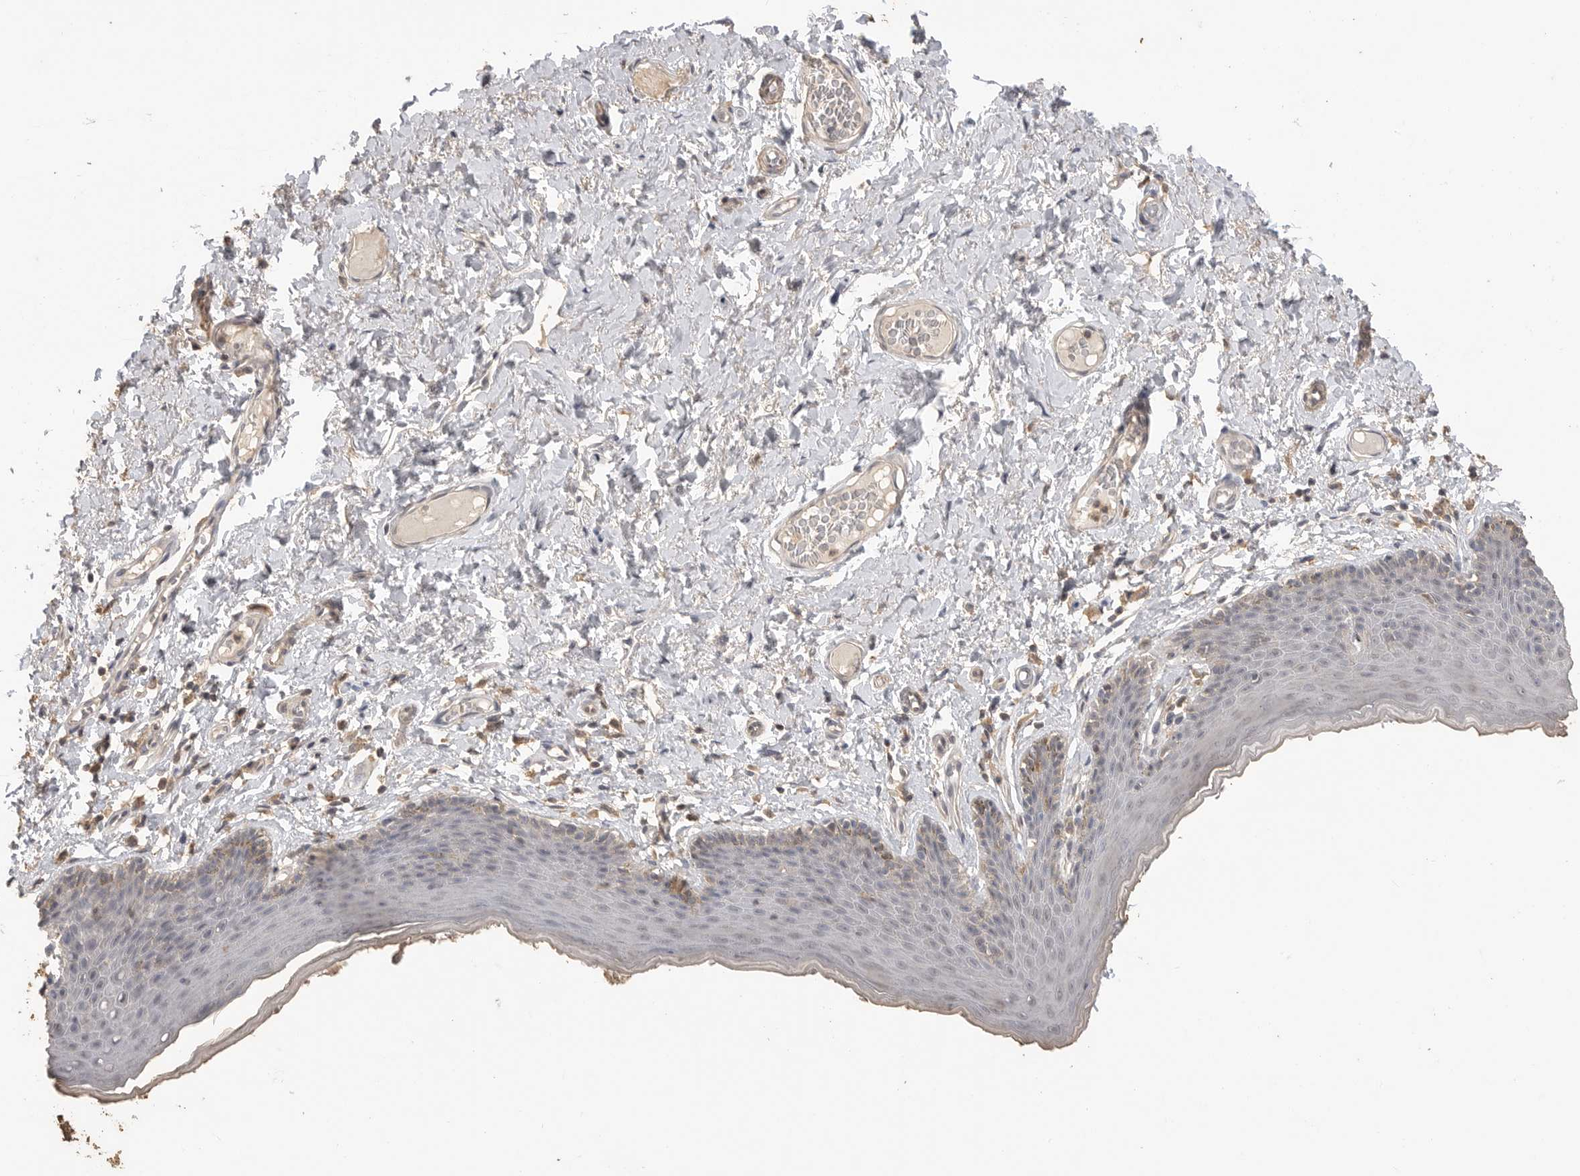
{"staining": {"intensity": "moderate", "quantity": "<25%", "location": "cytoplasmic/membranous"}, "tissue": "skin", "cell_type": "Epidermal cells", "image_type": "normal", "snomed": [{"axis": "morphology", "description": "Normal tissue, NOS"}, {"axis": "topography", "description": "Vulva"}], "caption": "Moderate cytoplasmic/membranous protein expression is seen in about <25% of epidermal cells in skin.", "gene": "MAP2K1", "patient": {"sex": "female", "age": 66}}